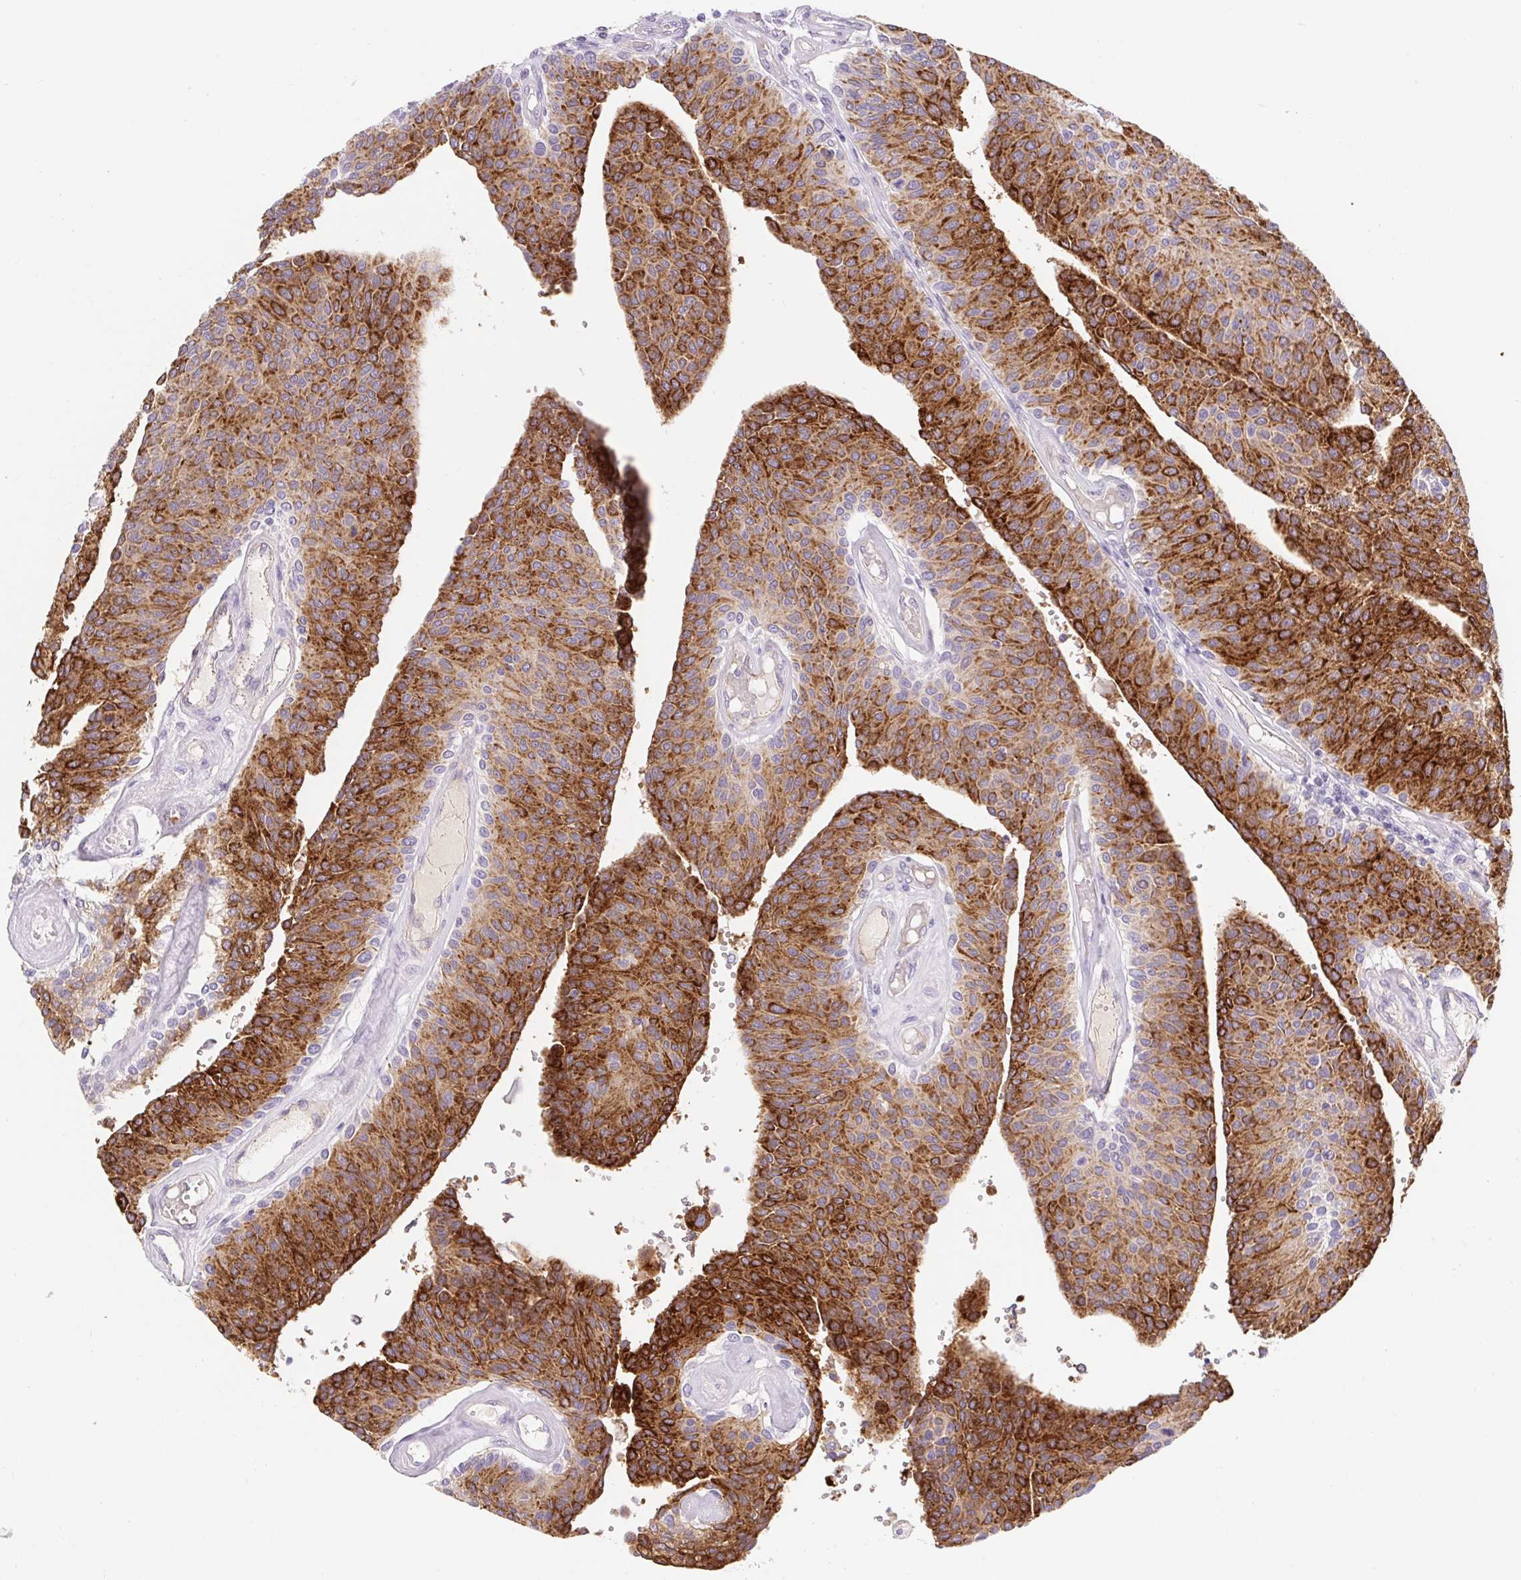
{"staining": {"intensity": "strong", "quantity": ">75%", "location": "cytoplasmic/membranous"}, "tissue": "urothelial cancer", "cell_type": "Tumor cells", "image_type": "cancer", "snomed": [{"axis": "morphology", "description": "Urothelial carcinoma, NOS"}, {"axis": "topography", "description": "Urinary bladder"}], "caption": "IHC micrograph of neoplastic tissue: human urothelial cancer stained using immunohistochemistry shows high levels of strong protein expression localized specifically in the cytoplasmic/membranous of tumor cells, appearing as a cytoplasmic/membranous brown color.", "gene": "BCAS1", "patient": {"sex": "male", "age": 55}}